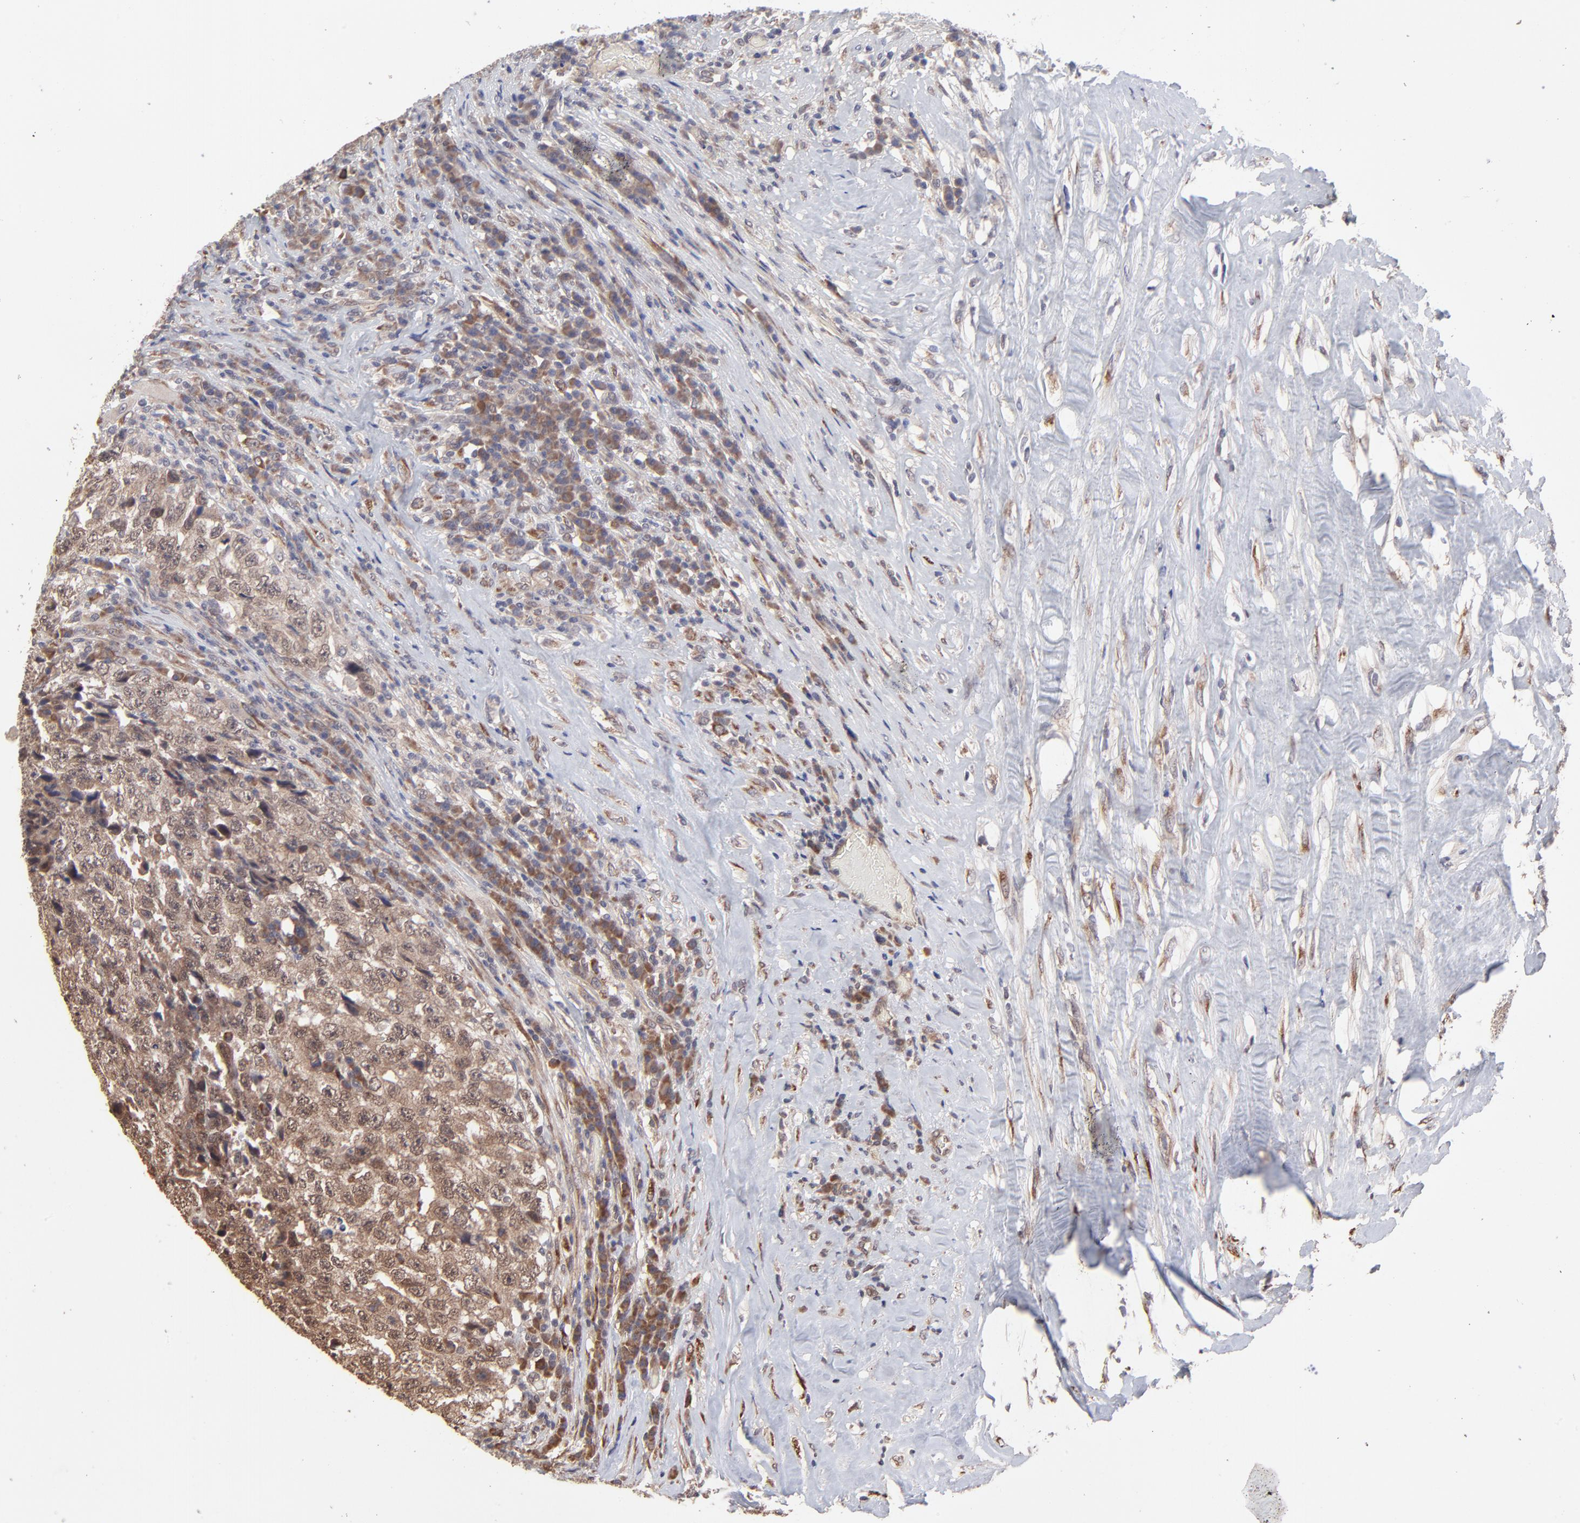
{"staining": {"intensity": "weak", "quantity": ">75%", "location": "cytoplasmic/membranous"}, "tissue": "testis cancer", "cell_type": "Tumor cells", "image_type": "cancer", "snomed": [{"axis": "morphology", "description": "Necrosis, NOS"}, {"axis": "morphology", "description": "Carcinoma, Embryonal, NOS"}, {"axis": "topography", "description": "Testis"}], "caption": "Tumor cells display low levels of weak cytoplasmic/membranous expression in approximately >75% of cells in human testis cancer. (IHC, brightfield microscopy, high magnification).", "gene": "CHL1", "patient": {"sex": "male", "age": 19}}